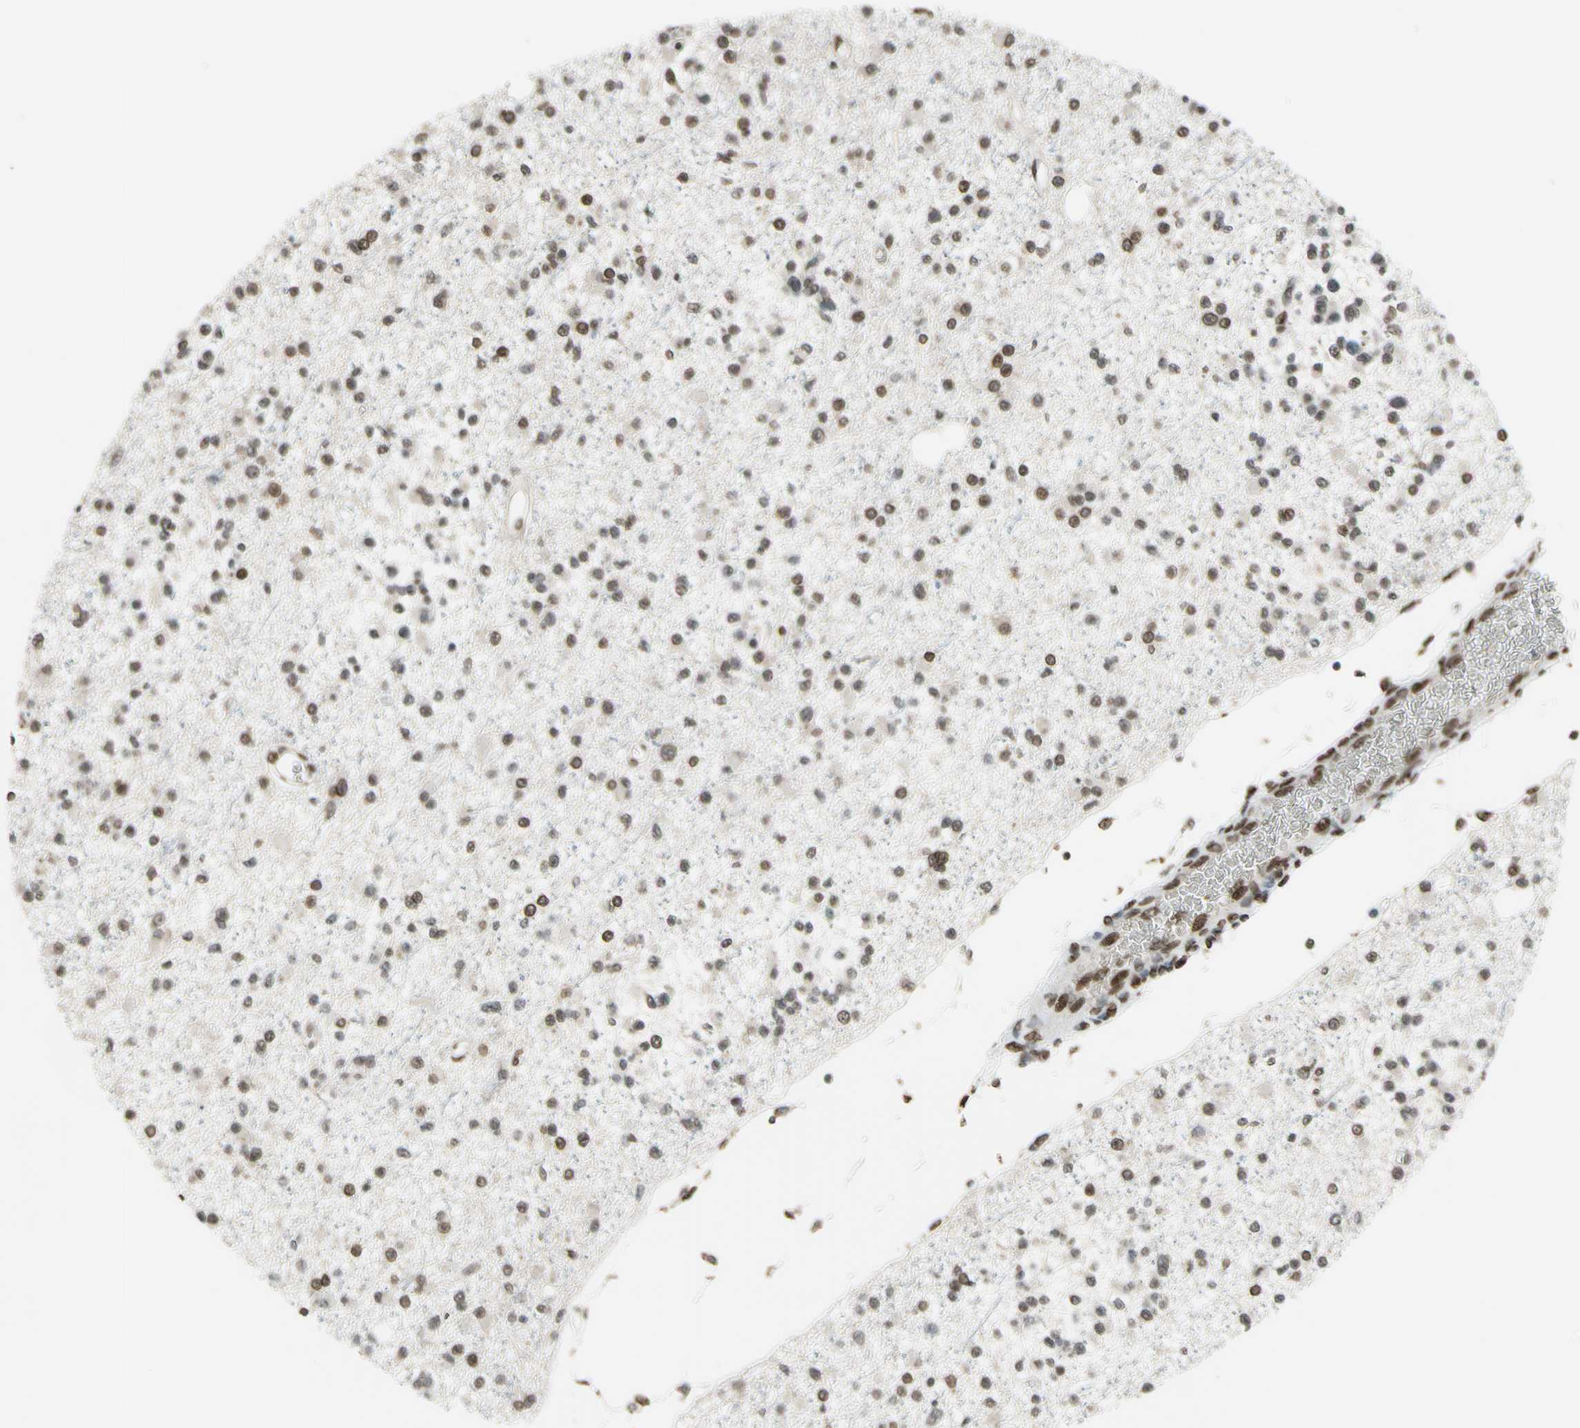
{"staining": {"intensity": "moderate", "quantity": ">75%", "location": "nuclear"}, "tissue": "glioma", "cell_type": "Tumor cells", "image_type": "cancer", "snomed": [{"axis": "morphology", "description": "Glioma, malignant, Low grade"}, {"axis": "topography", "description": "Brain"}], "caption": "This image exhibits malignant glioma (low-grade) stained with IHC to label a protein in brown. The nuclear of tumor cells show moderate positivity for the protein. Nuclei are counter-stained blue.", "gene": "ISY1", "patient": {"sex": "female", "age": 22}}